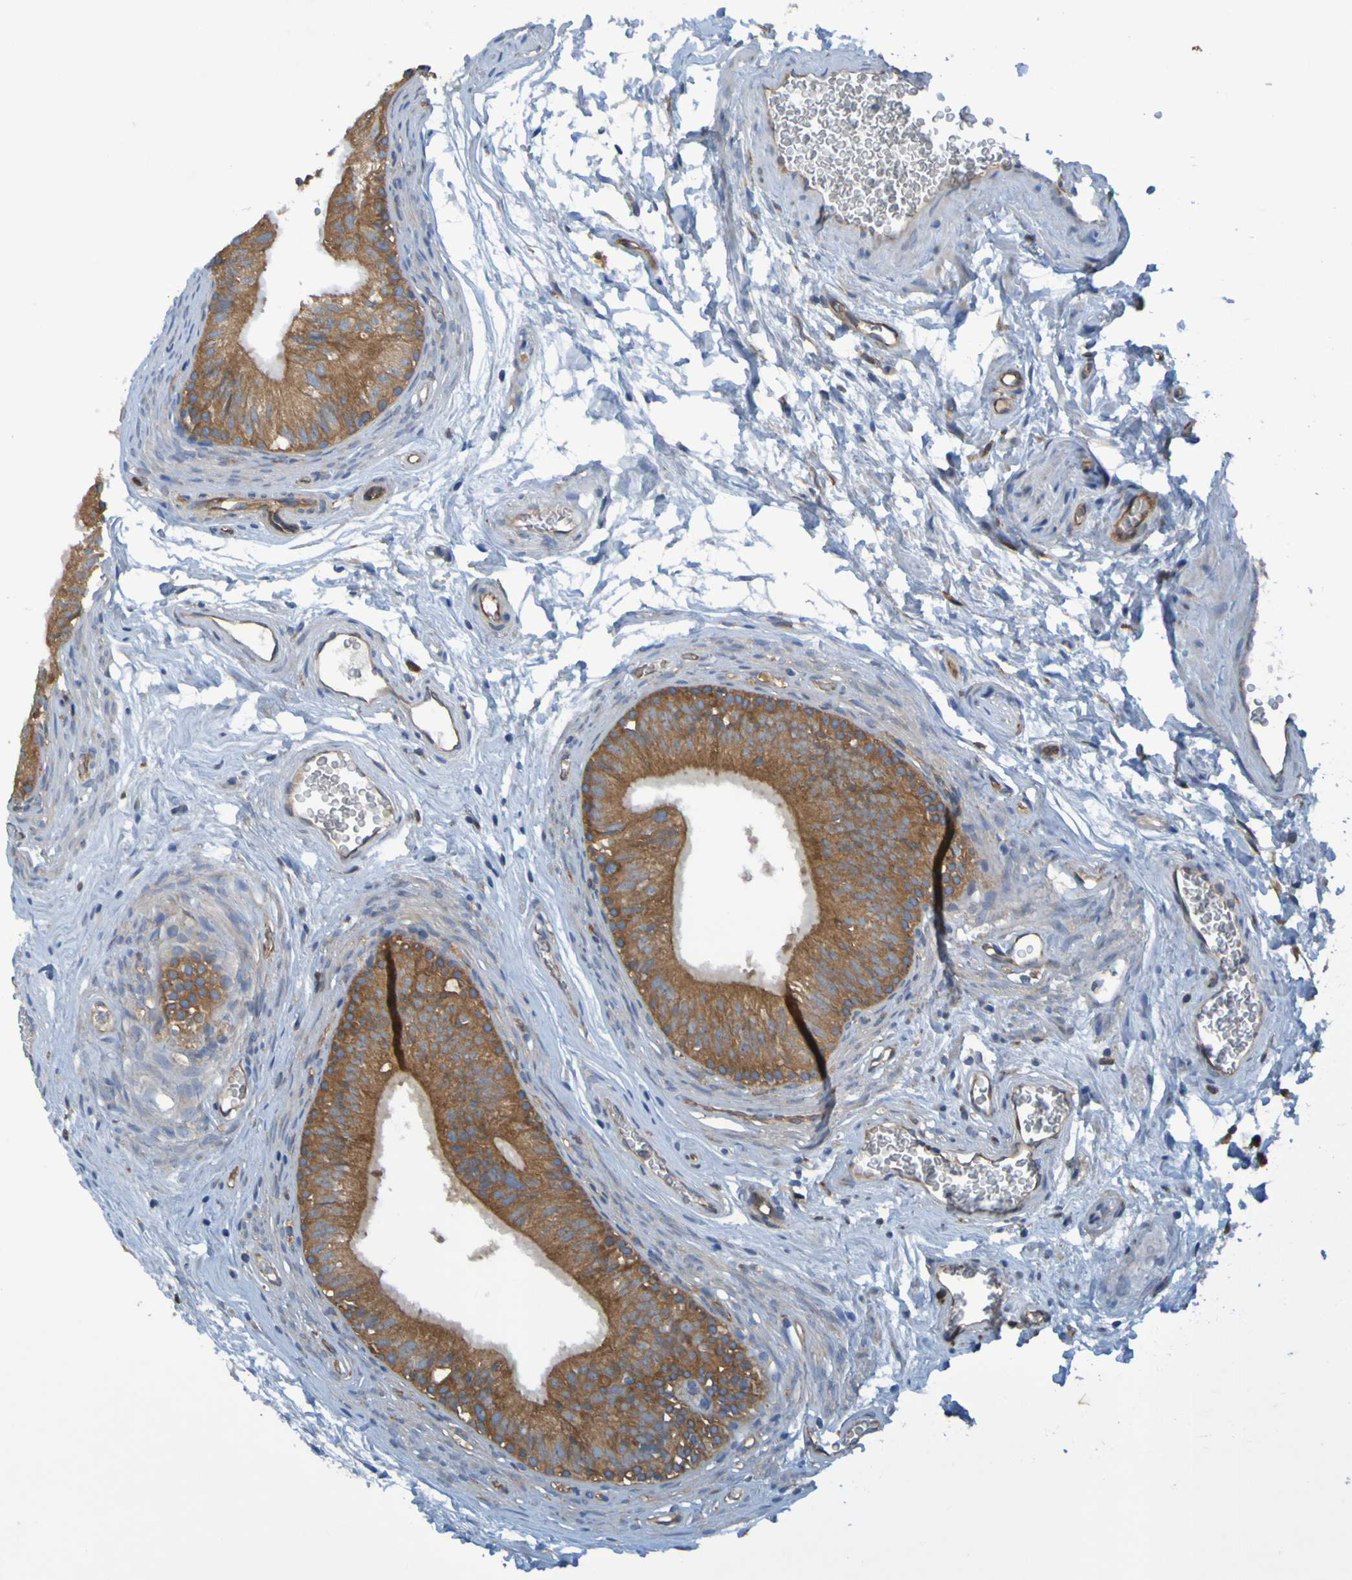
{"staining": {"intensity": "moderate", "quantity": ">75%", "location": "cytoplasmic/membranous"}, "tissue": "epididymis", "cell_type": "Glandular cells", "image_type": "normal", "snomed": [{"axis": "morphology", "description": "Normal tissue, NOS"}, {"axis": "topography", "description": "Epididymis"}], "caption": "Immunohistochemistry micrograph of normal epididymis: human epididymis stained using immunohistochemistry (IHC) shows medium levels of moderate protein expression localized specifically in the cytoplasmic/membranous of glandular cells, appearing as a cytoplasmic/membranous brown color.", "gene": "DNAJC4", "patient": {"sex": "male", "age": 36}}